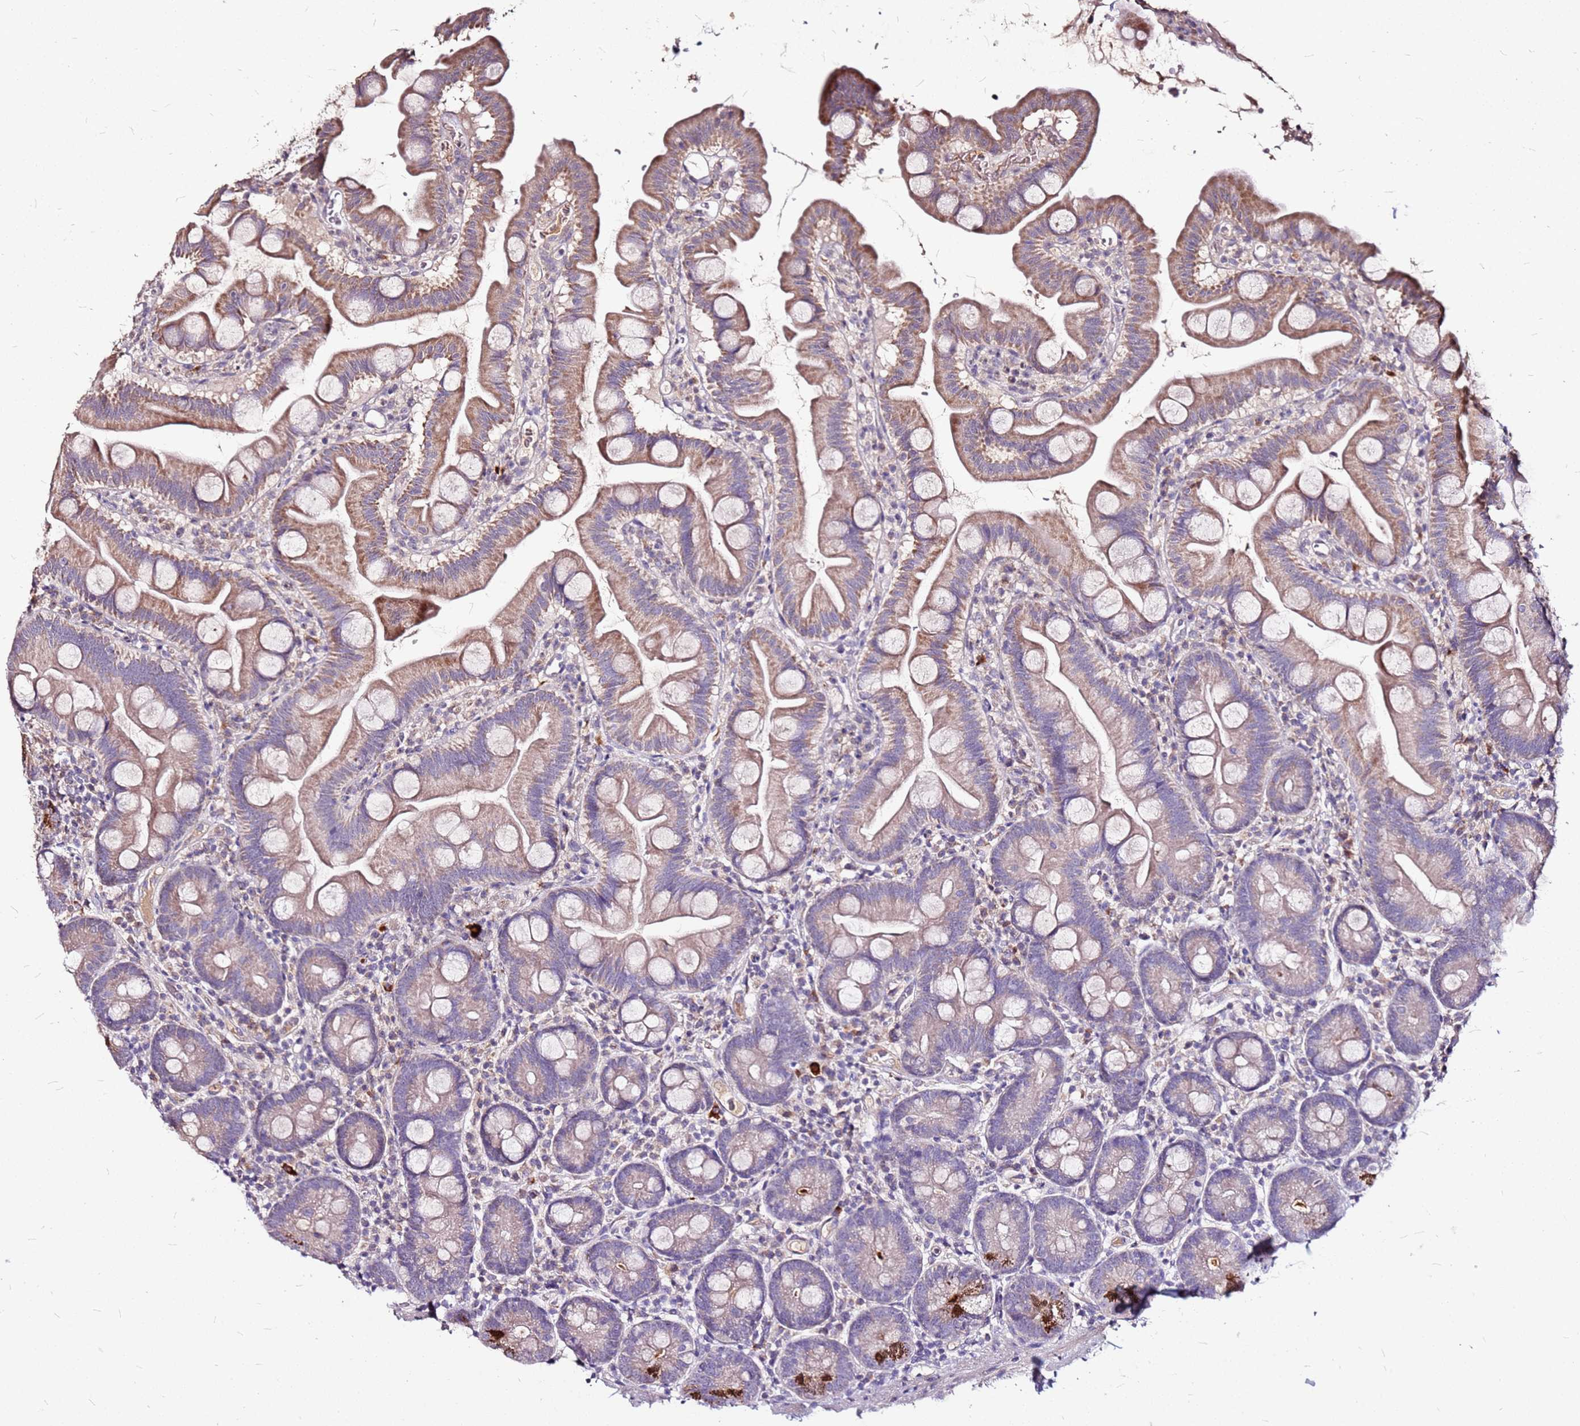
{"staining": {"intensity": "strong", "quantity": "<25%", "location": "cytoplasmic/membranous"}, "tissue": "small intestine", "cell_type": "Glandular cells", "image_type": "normal", "snomed": [{"axis": "morphology", "description": "Normal tissue, NOS"}, {"axis": "topography", "description": "Small intestine"}], "caption": "A medium amount of strong cytoplasmic/membranous expression is appreciated in about <25% of glandular cells in benign small intestine.", "gene": "DCDC2C", "patient": {"sex": "female", "age": 68}}